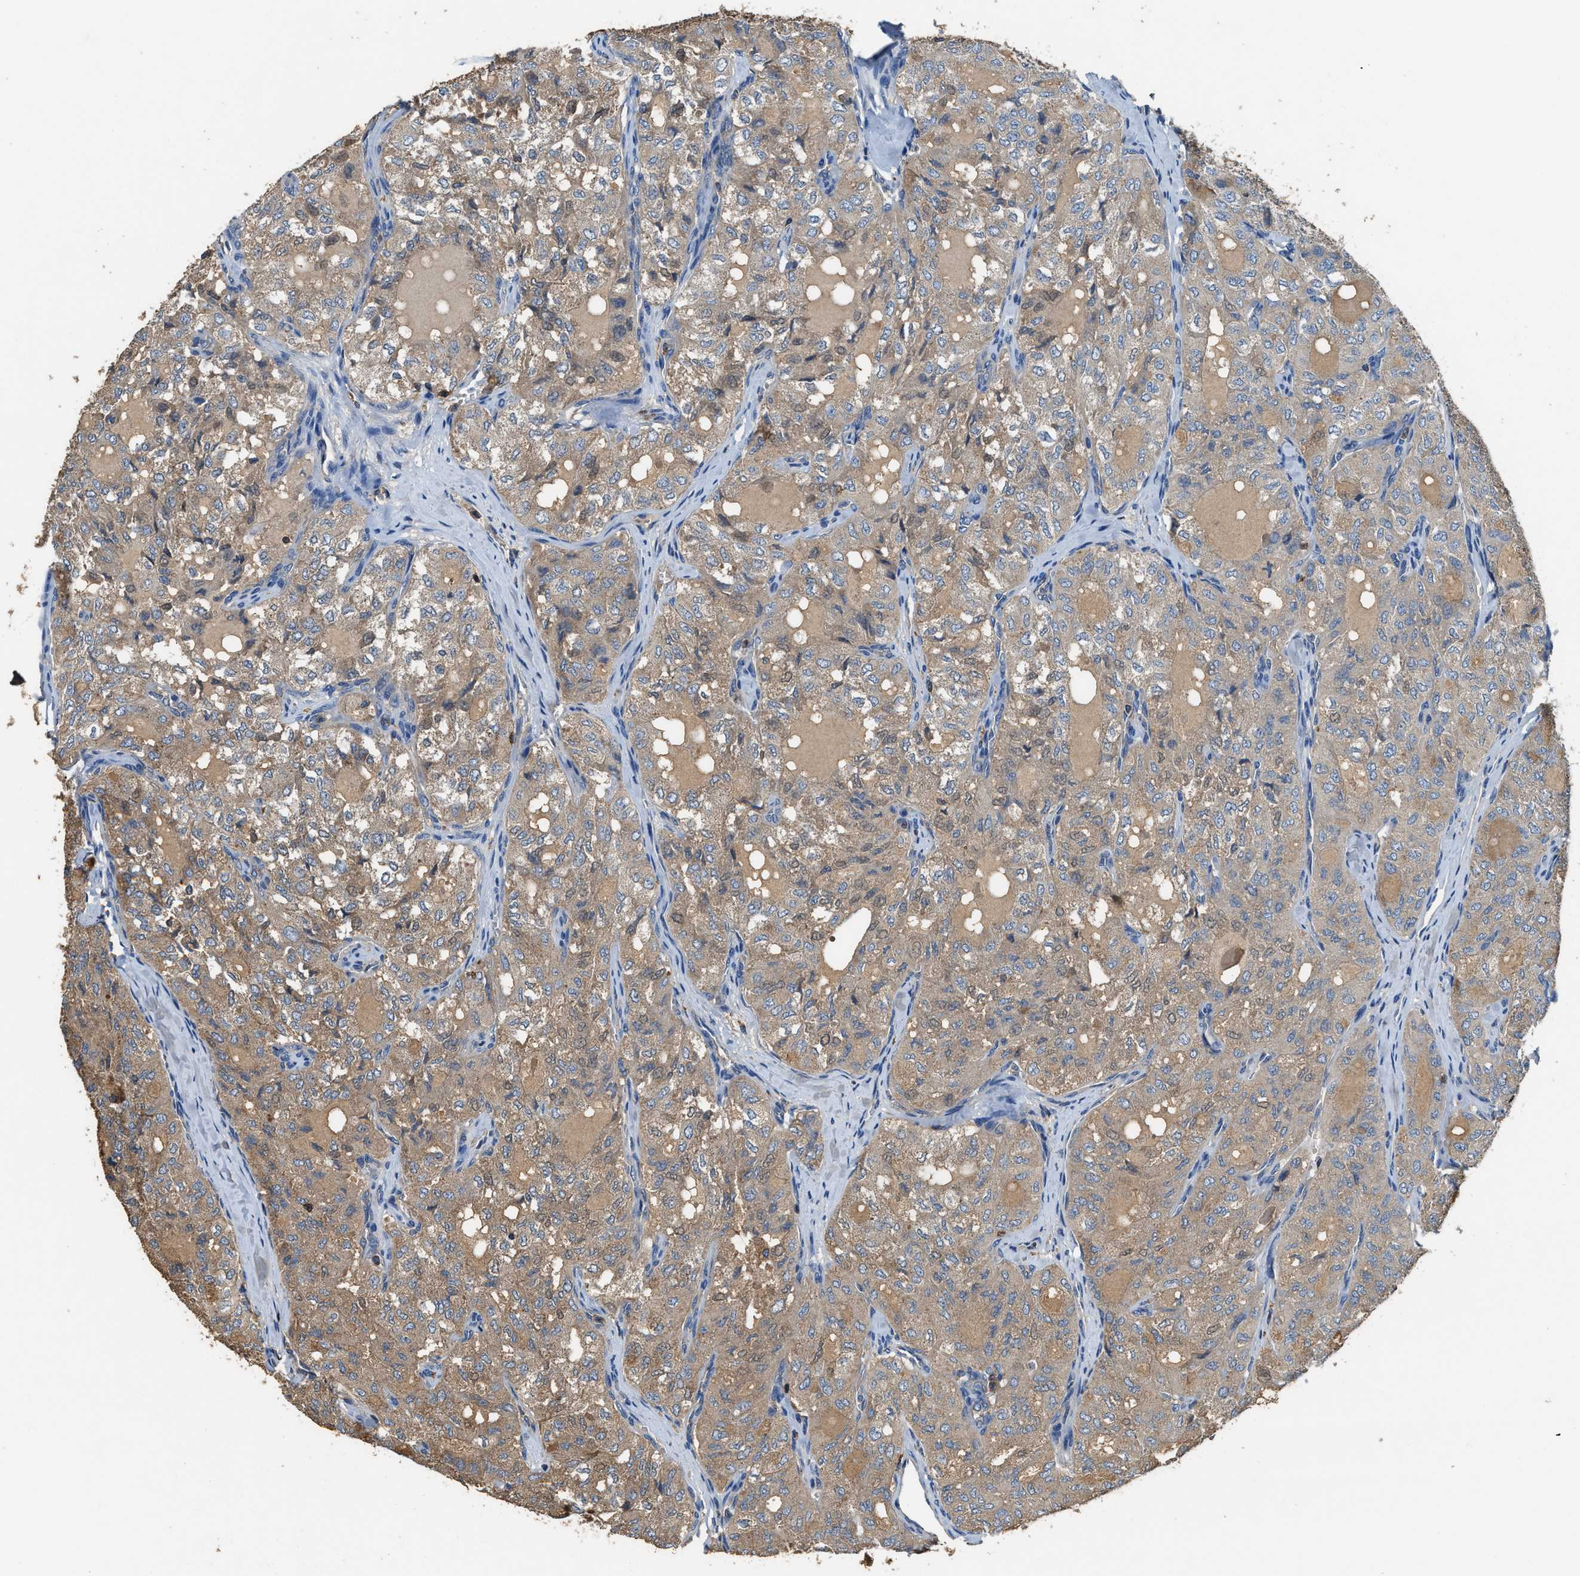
{"staining": {"intensity": "weak", "quantity": ">75%", "location": "cytoplasmic/membranous"}, "tissue": "thyroid cancer", "cell_type": "Tumor cells", "image_type": "cancer", "snomed": [{"axis": "morphology", "description": "Follicular adenoma carcinoma, NOS"}, {"axis": "topography", "description": "Thyroid gland"}], "caption": "A photomicrograph of human thyroid cancer (follicular adenoma carcinoma) stained for a protein shows weak cytoplasmic/membranous brown staining in tumor cells.", "gene": "BLOC1S1", "patient": {"sex": "male", "age": 75}}